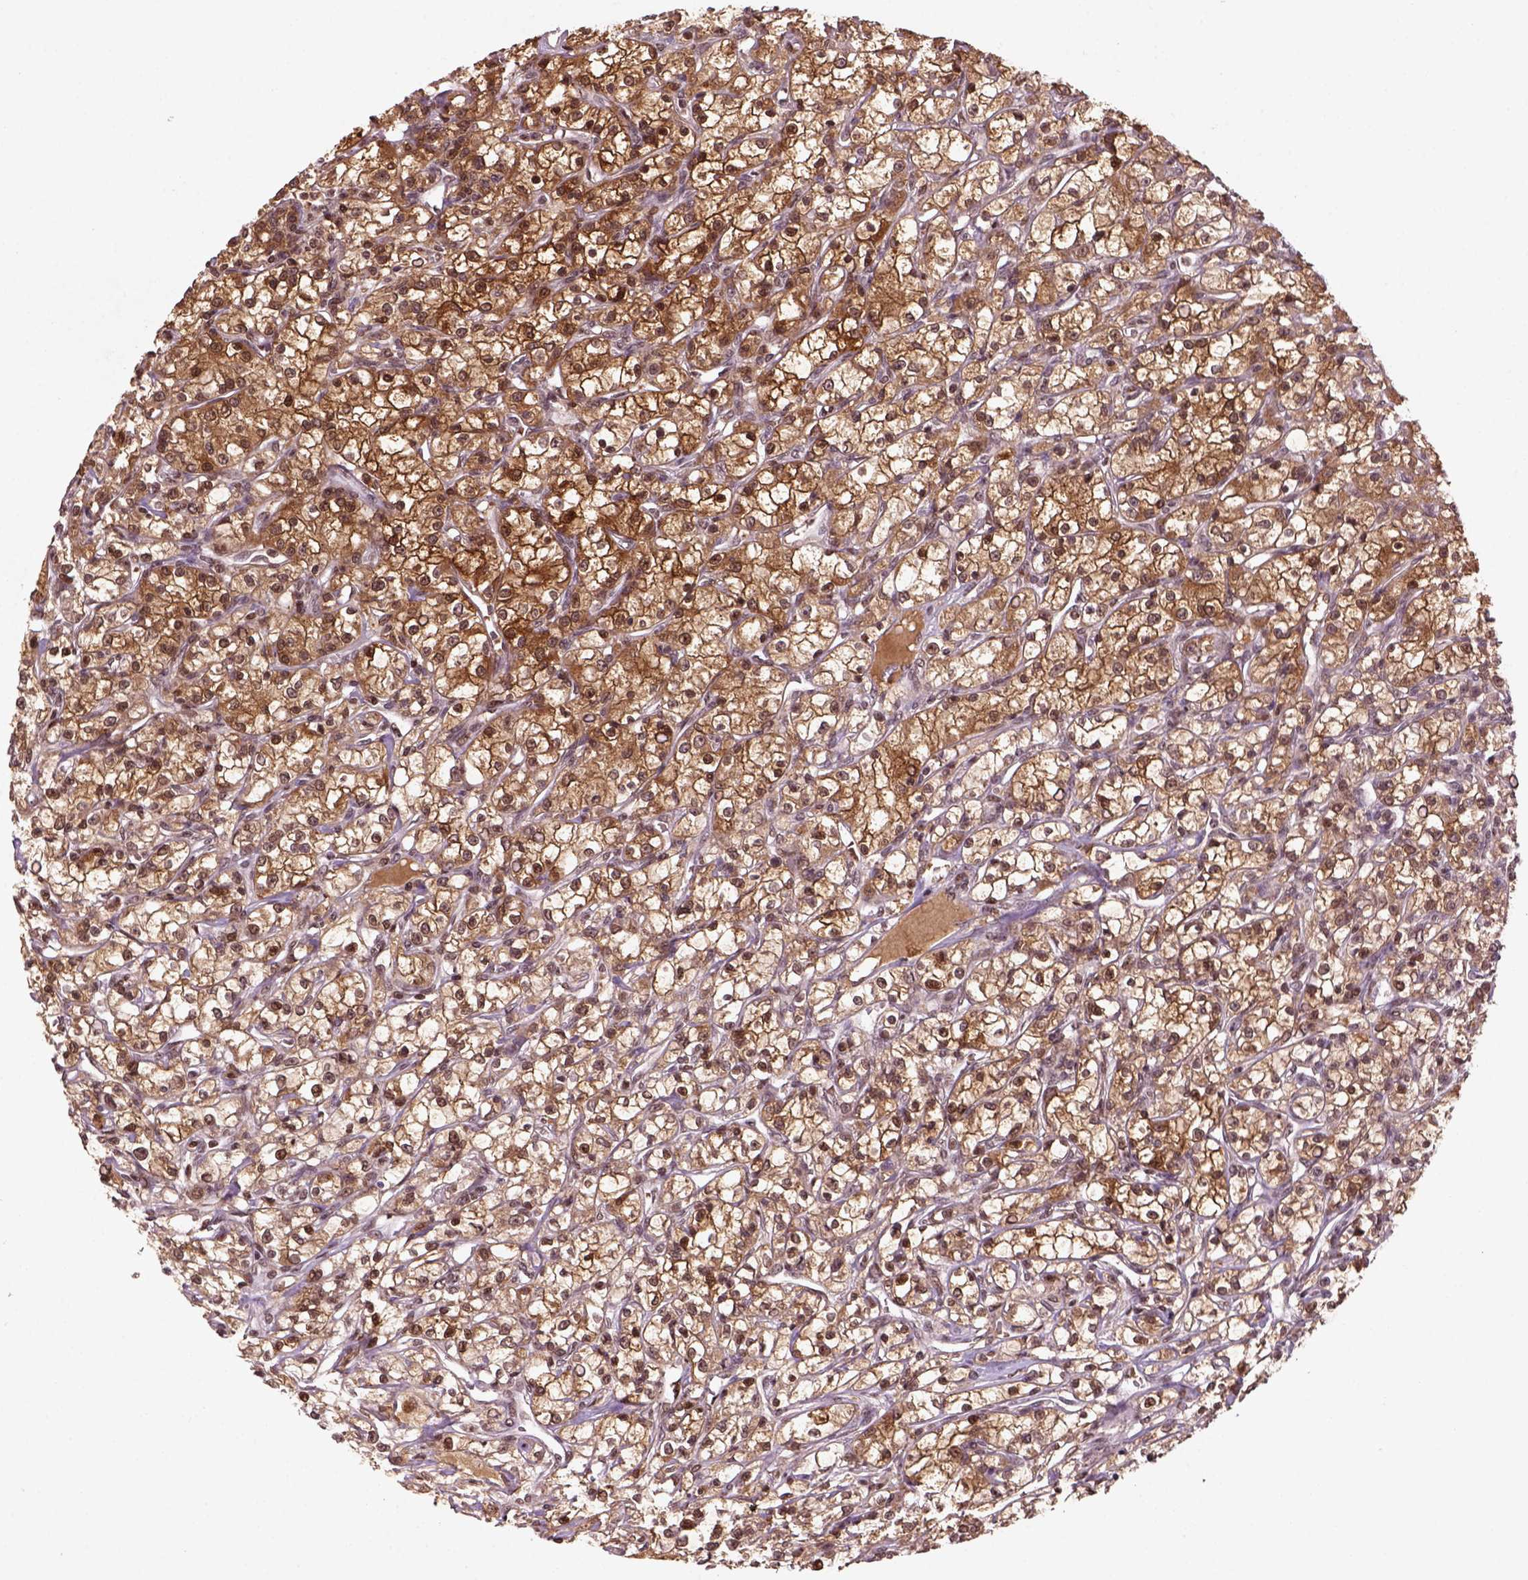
{"staining": {"intensity": "strong", "quantity": ">75%", "location": "cytoplasmic/membranous,nuclear"}, "tissue": "renal cancer", "cell_type": "Tumor cells", "image_type": "cancer", "snomed": [{"axis": "morphology", "description": "Adenocarcinoma, NOS"}, {"axis": "topography", "description": "Kidney"}], "caption": "The immunohistochemical stain shows strong cytoplasmic/membranous and nuclear expression in tumor cells of renal cancer (adenocarcinoma) tissue. (DAB IHC, brown staining for protein, blue staining for nuclei).", "gene": "GOT1", "patient": {"sex": "female", "age": 59}}